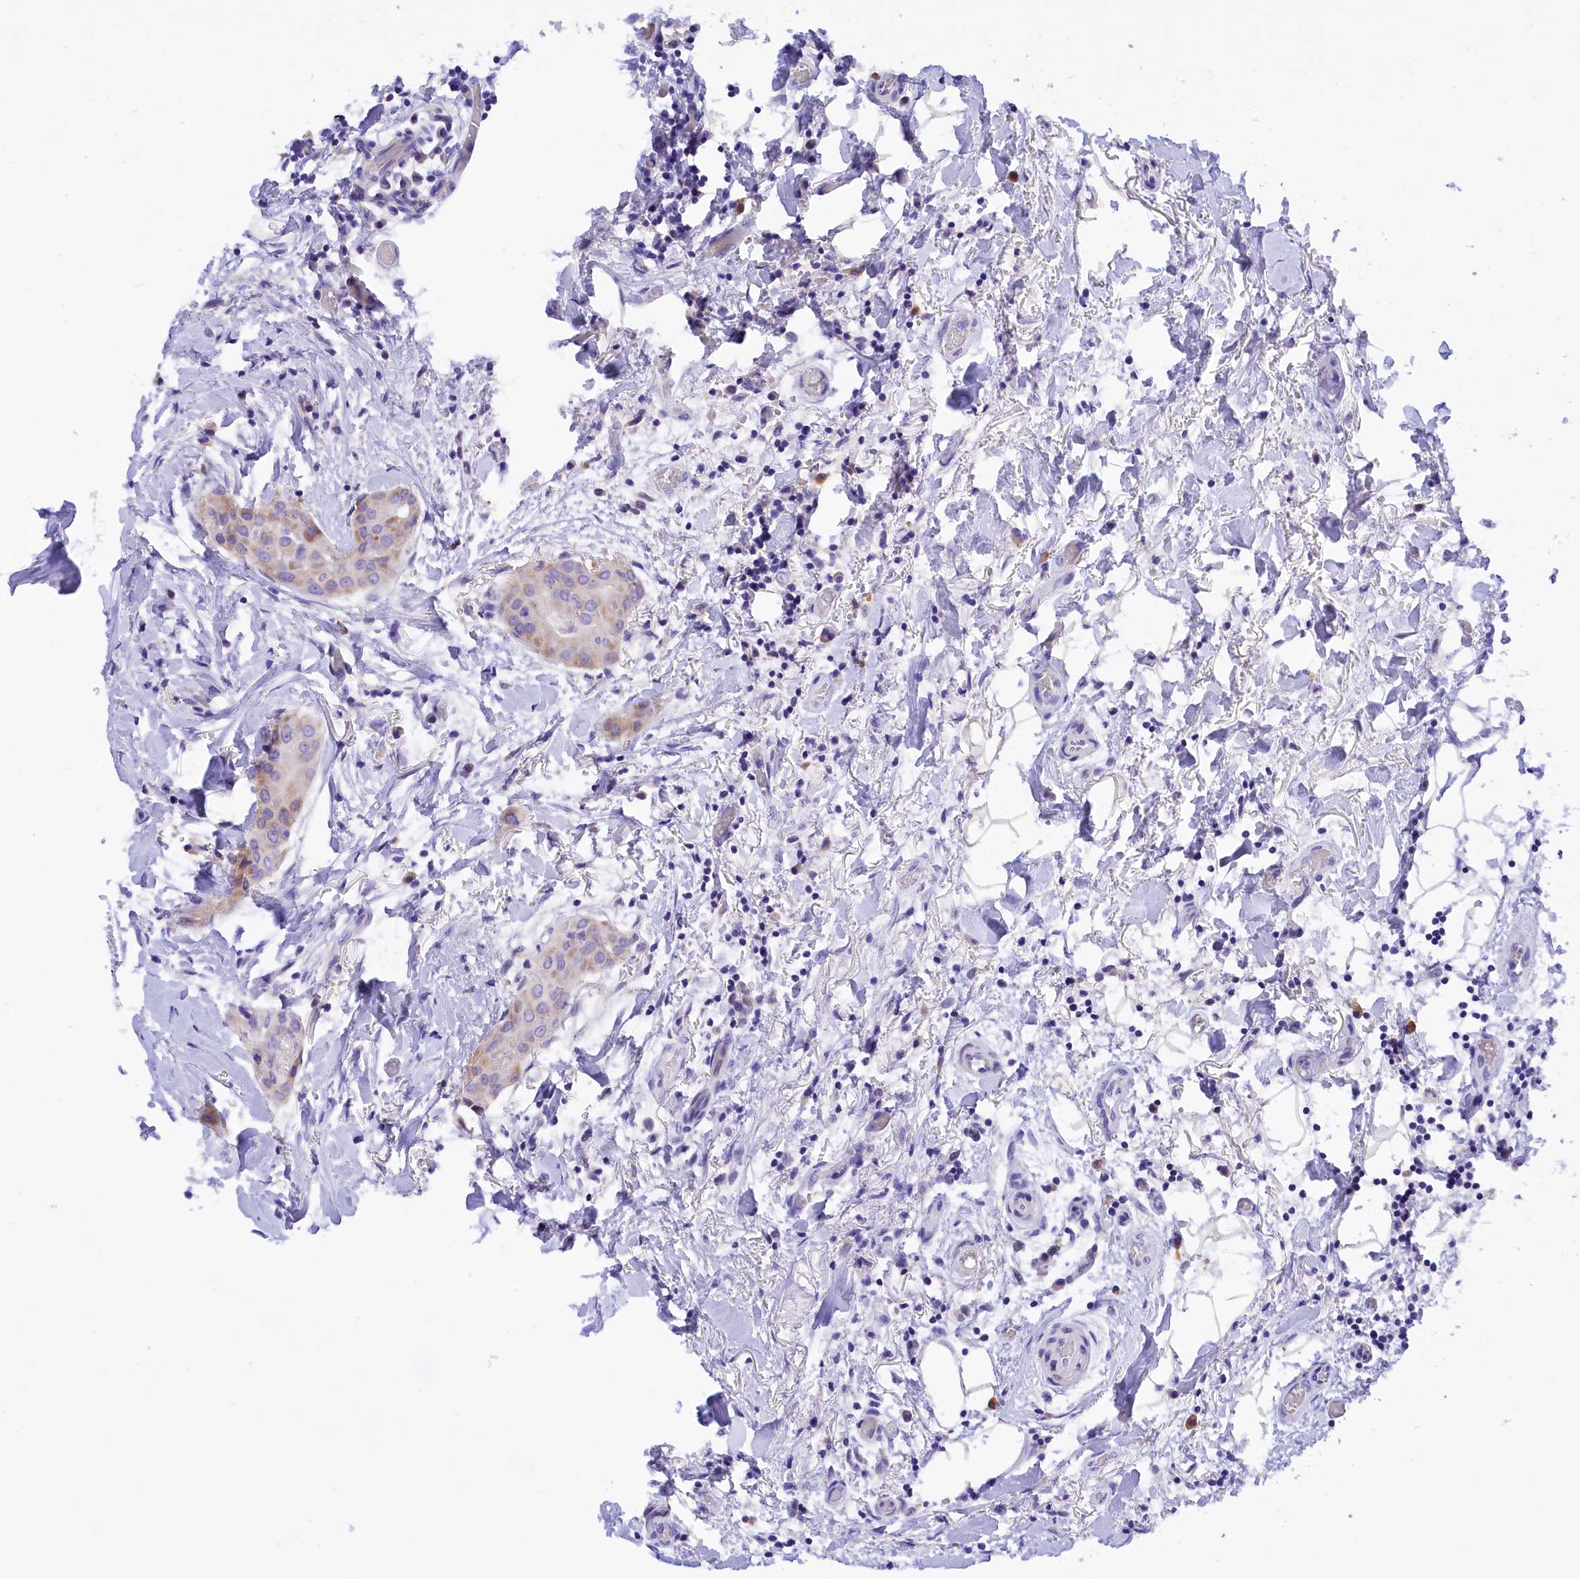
{"staining": {"intensity": "weak", "quantity": "<25%", "location": "cytoplasmic/membranous"}, "tissue": "thyroid cancer", "cell_type": "Tumor cells", "image_type": "cancer", "snomed": [{"axis": "morphology", "description": "Papillary adenocarcinoma, NOS"}, {"axis": "topography", "description": "Thyroid gland"}], "caption": "An immunohistochemistry photomicrograph of papillary adenocarcinoma (thyroid) is shown. There is no staining in tumor cells of papillary adenocarcinoma (thyroid). (Brightfield microscopy of DAB IHC at high magnification).", "gene": "COL6A5", "patient": {"sex": "male", "age": 33}}